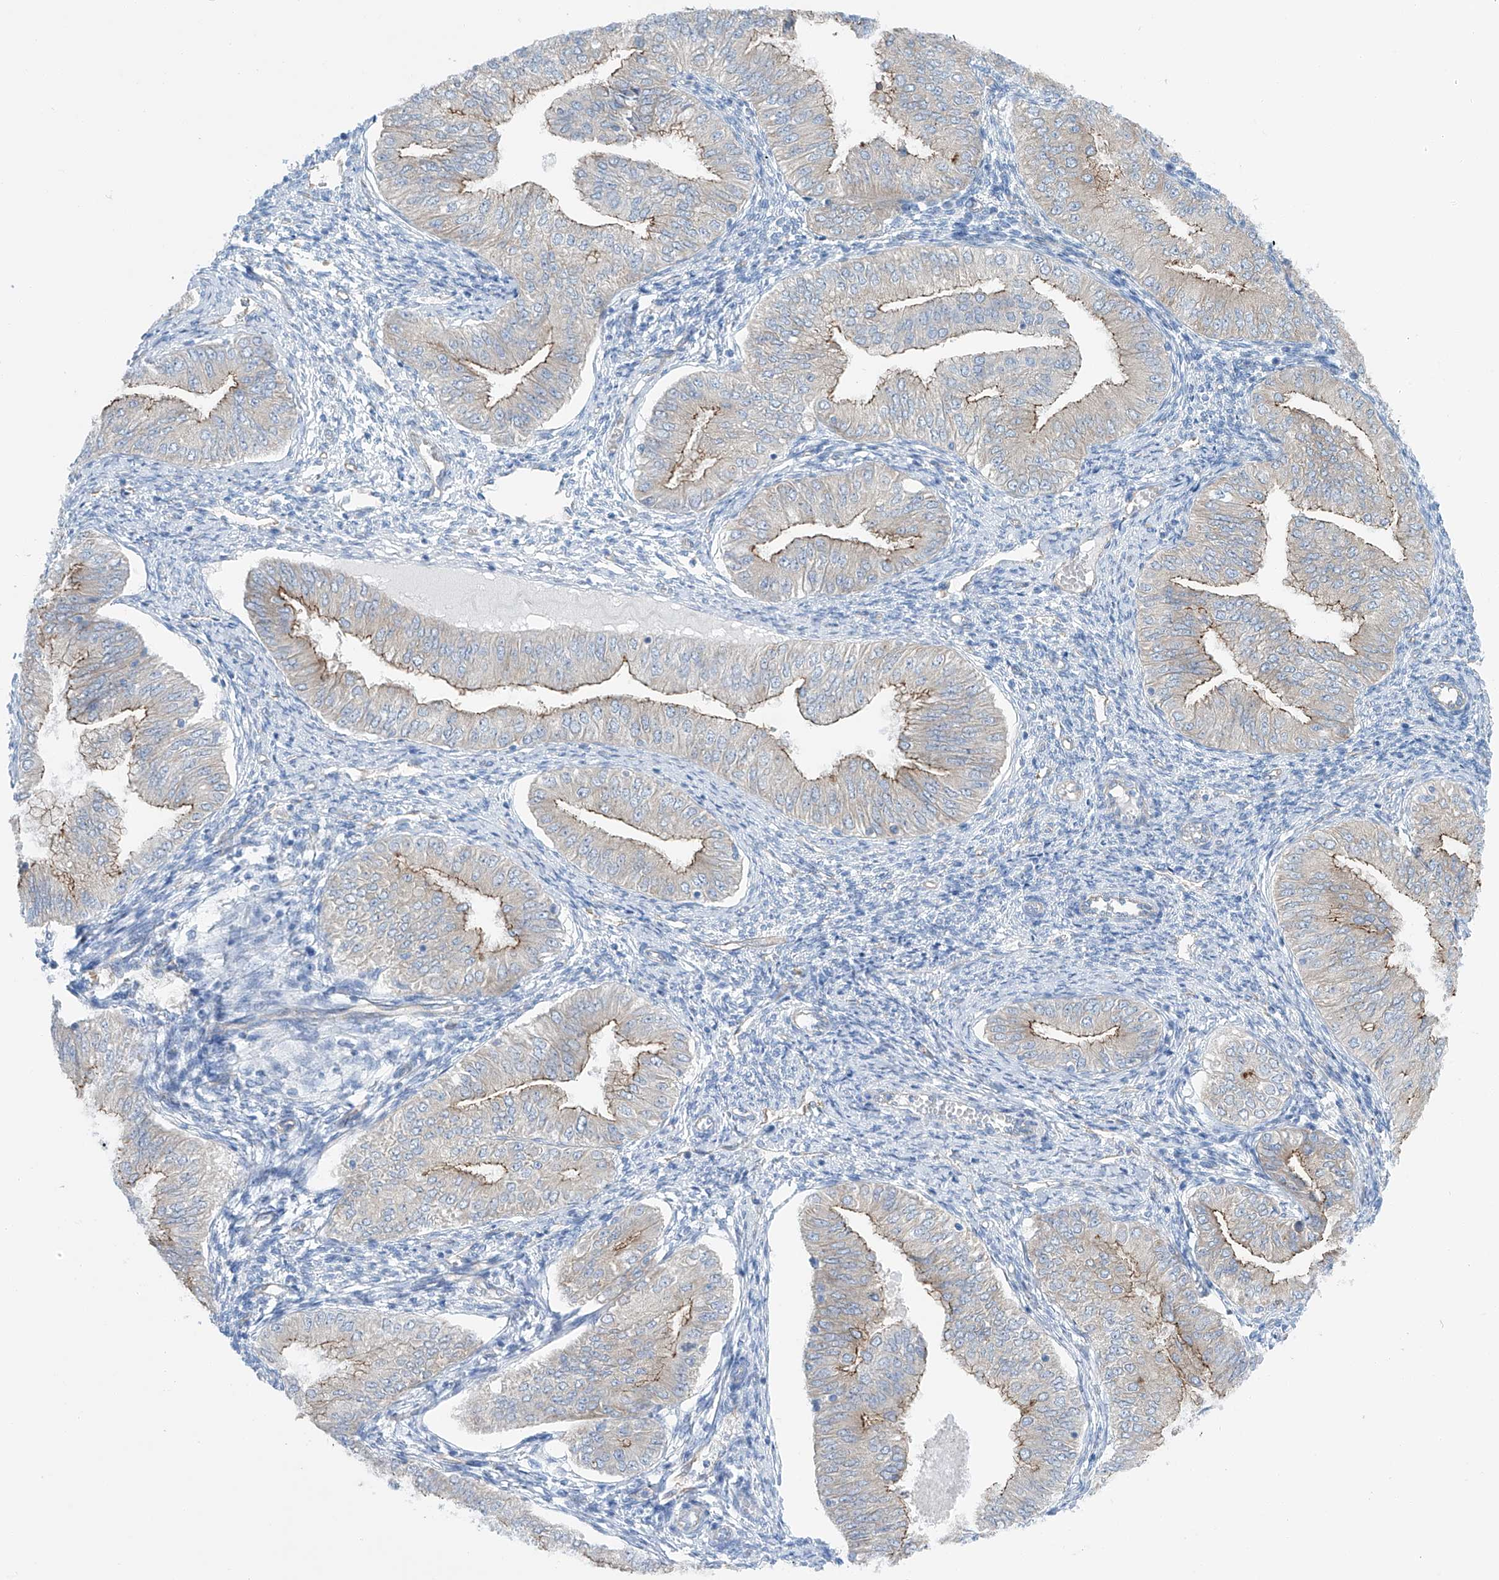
{"staining": {"intensity": "moderate", "quantity": "25%-75%", "location": "cytoplasmic/membranous"}, "tissue": "endometrial cancer", "cell_type": "Tumor cells", "image_type": "cancer", "snomed": [{"axis": "morphology", "description": "Normal tissue, NOS"}, {"axis": "morphology", "description": "Adenocarcinoma, NOS"}, {"axis": "topography", "description": "Endometrium"}], "caption": "A high-resolution micrograph shows immunohistochemistry (IHC) staining of endometrial cancer, which demonstrates moderate cytoplasmic/membranous positivity in about 25%-75% of tumor cells. (IHC, brightfield microscopy, high magnification).", "gene": "MAGI1", "patient": {"sex": "female", "age": 53}}